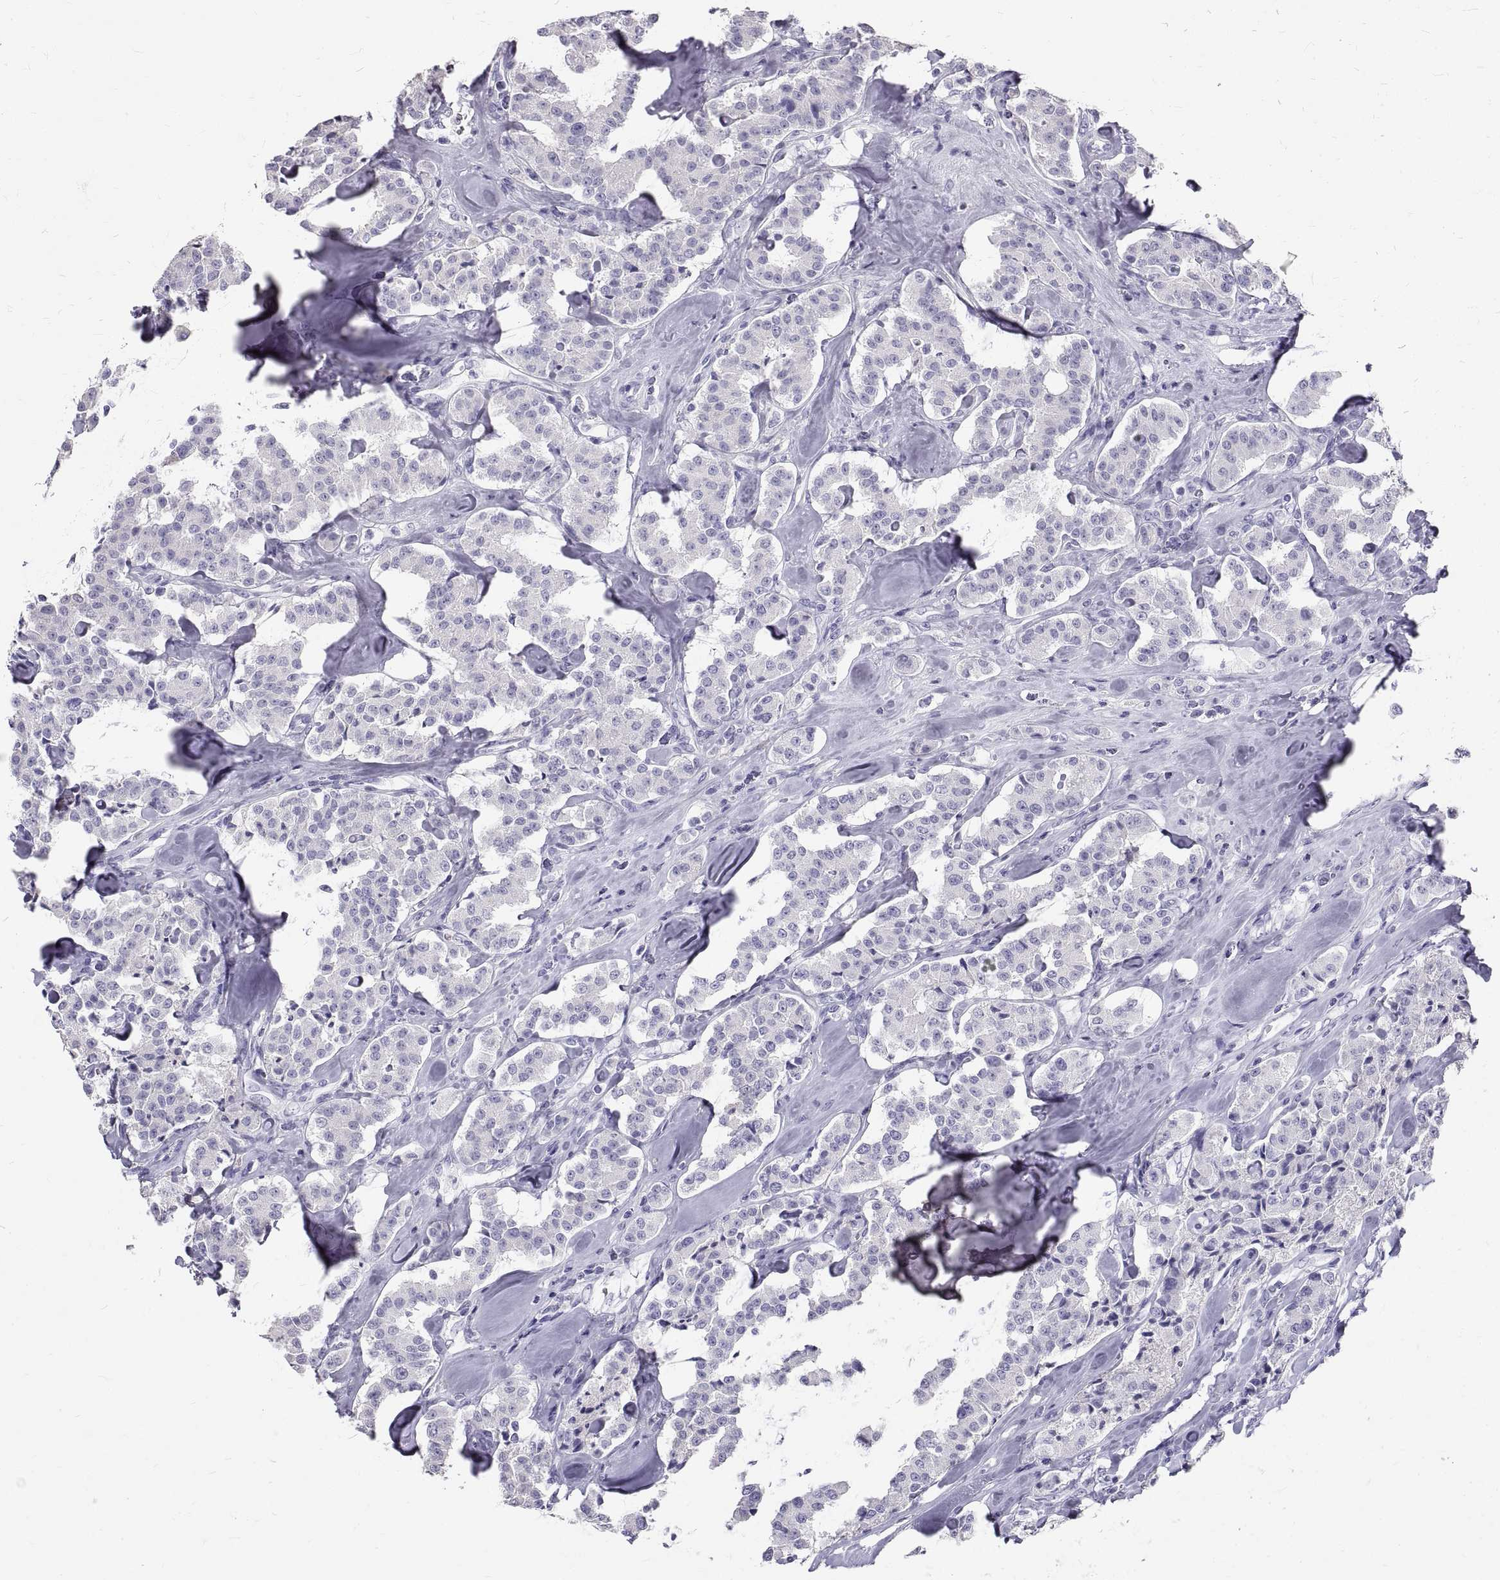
{"staining": {"intensity": "negative", "quantity": "none", "location": "none"}, "tissue": "carcinoid", "cell_type": "Tumor cells", "image_type": "cancer", "snomed": [{"axis": "morphology", "description": "Carcinoid, malignant, NOS"}, {"axis": "topography", "description": "Pancreas"}], "caption": "Image shows no protein staining in tumor cells of carcinoid (malignant) tissue.", "gene": "GNG12", "patient": {"sex": "male", "age": 41}}